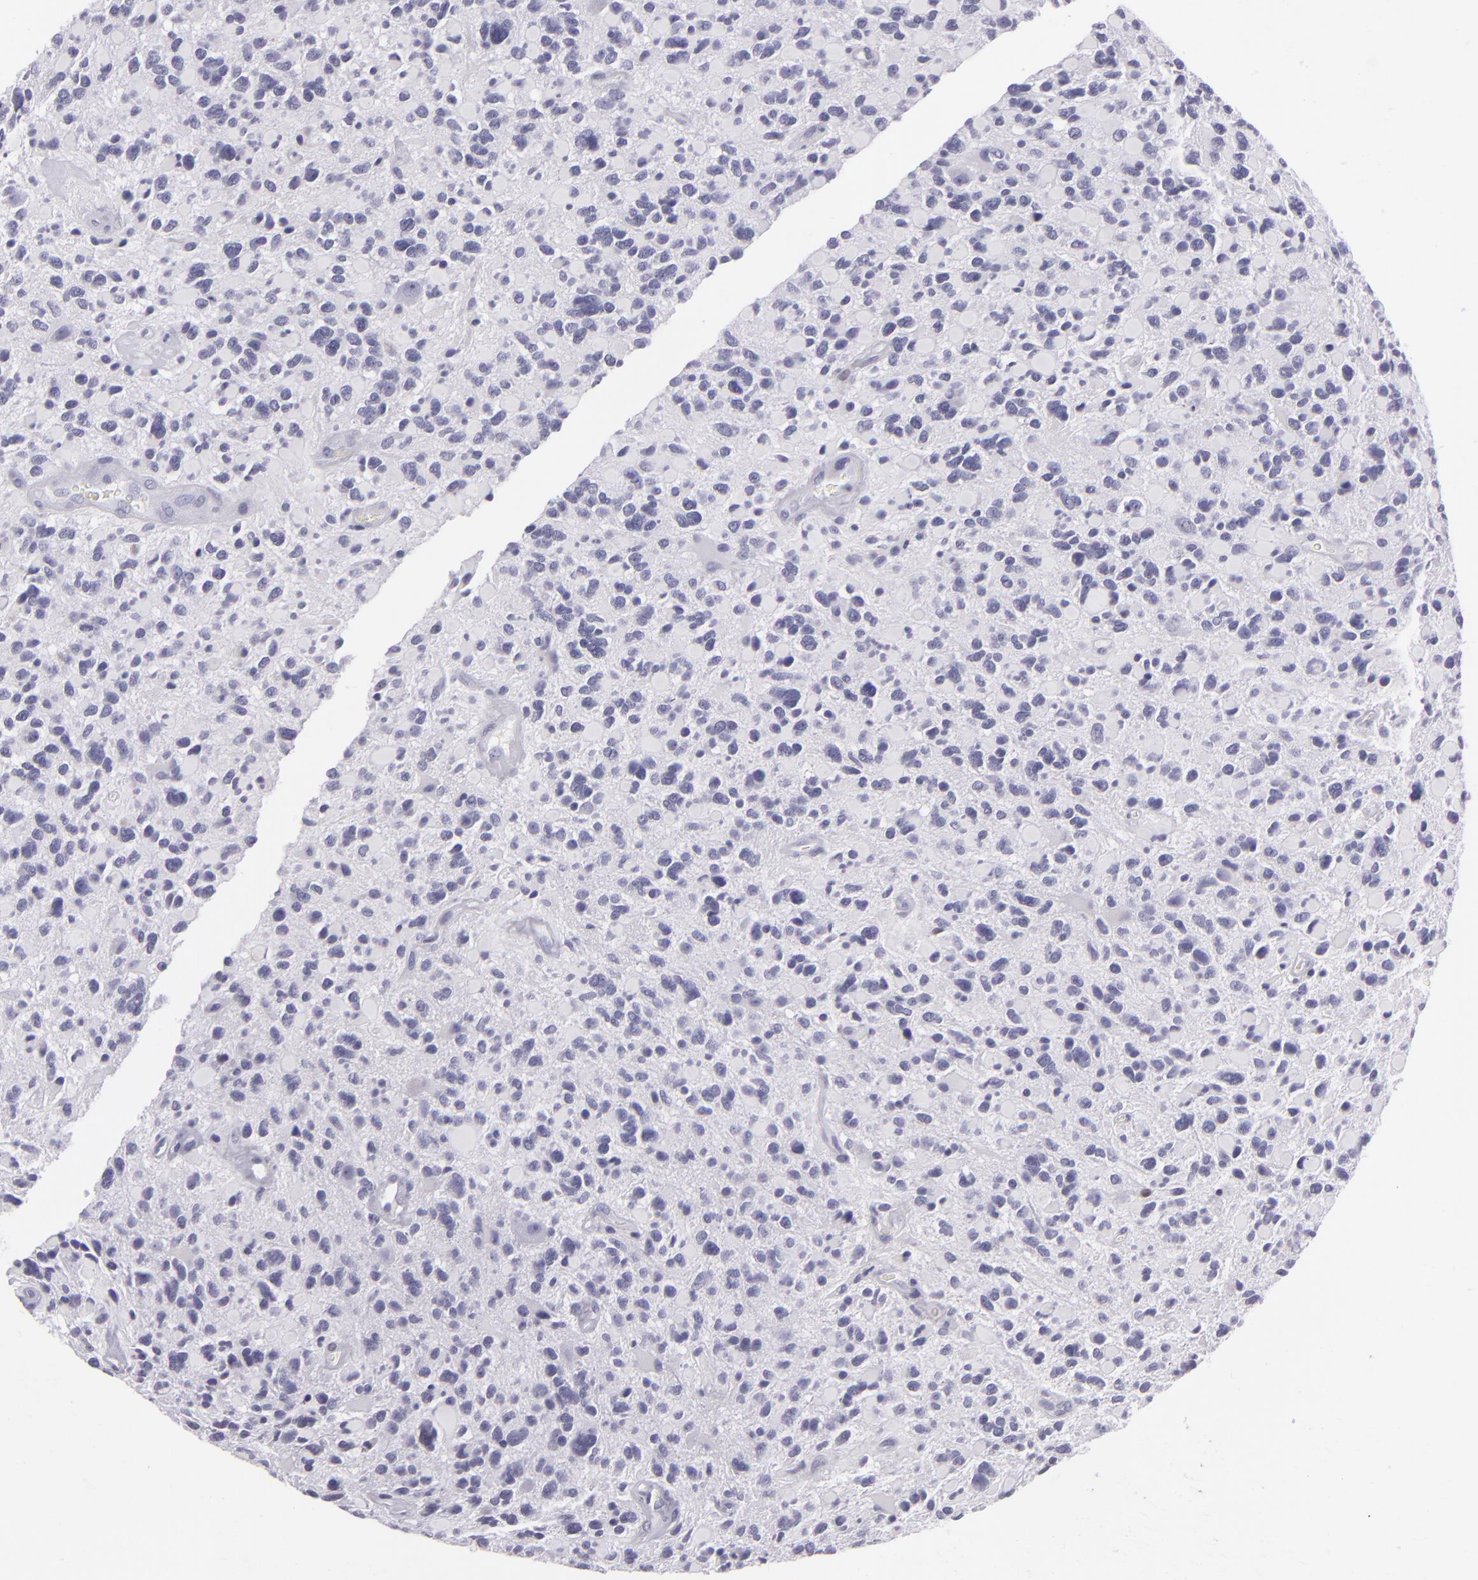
{"staining": {"intensity": "negative", "quantity": "none", "location": "none"}, "tissue": "glioma", "cell_type": "Tumor cells", "image_type": "cancer", "snomed": [{"axis": "morphology", "description": "Glioma, malignant, High grade"}, {"axis": "topography", "description": "Brain"}], "caption": "High power microscopy histopathology image of an immunohistochemistry micrograph of glioma, revealing no significant expression in tumor cells.", "gene": "MCM3", "patient": {"sex": "female", "age": 37}}